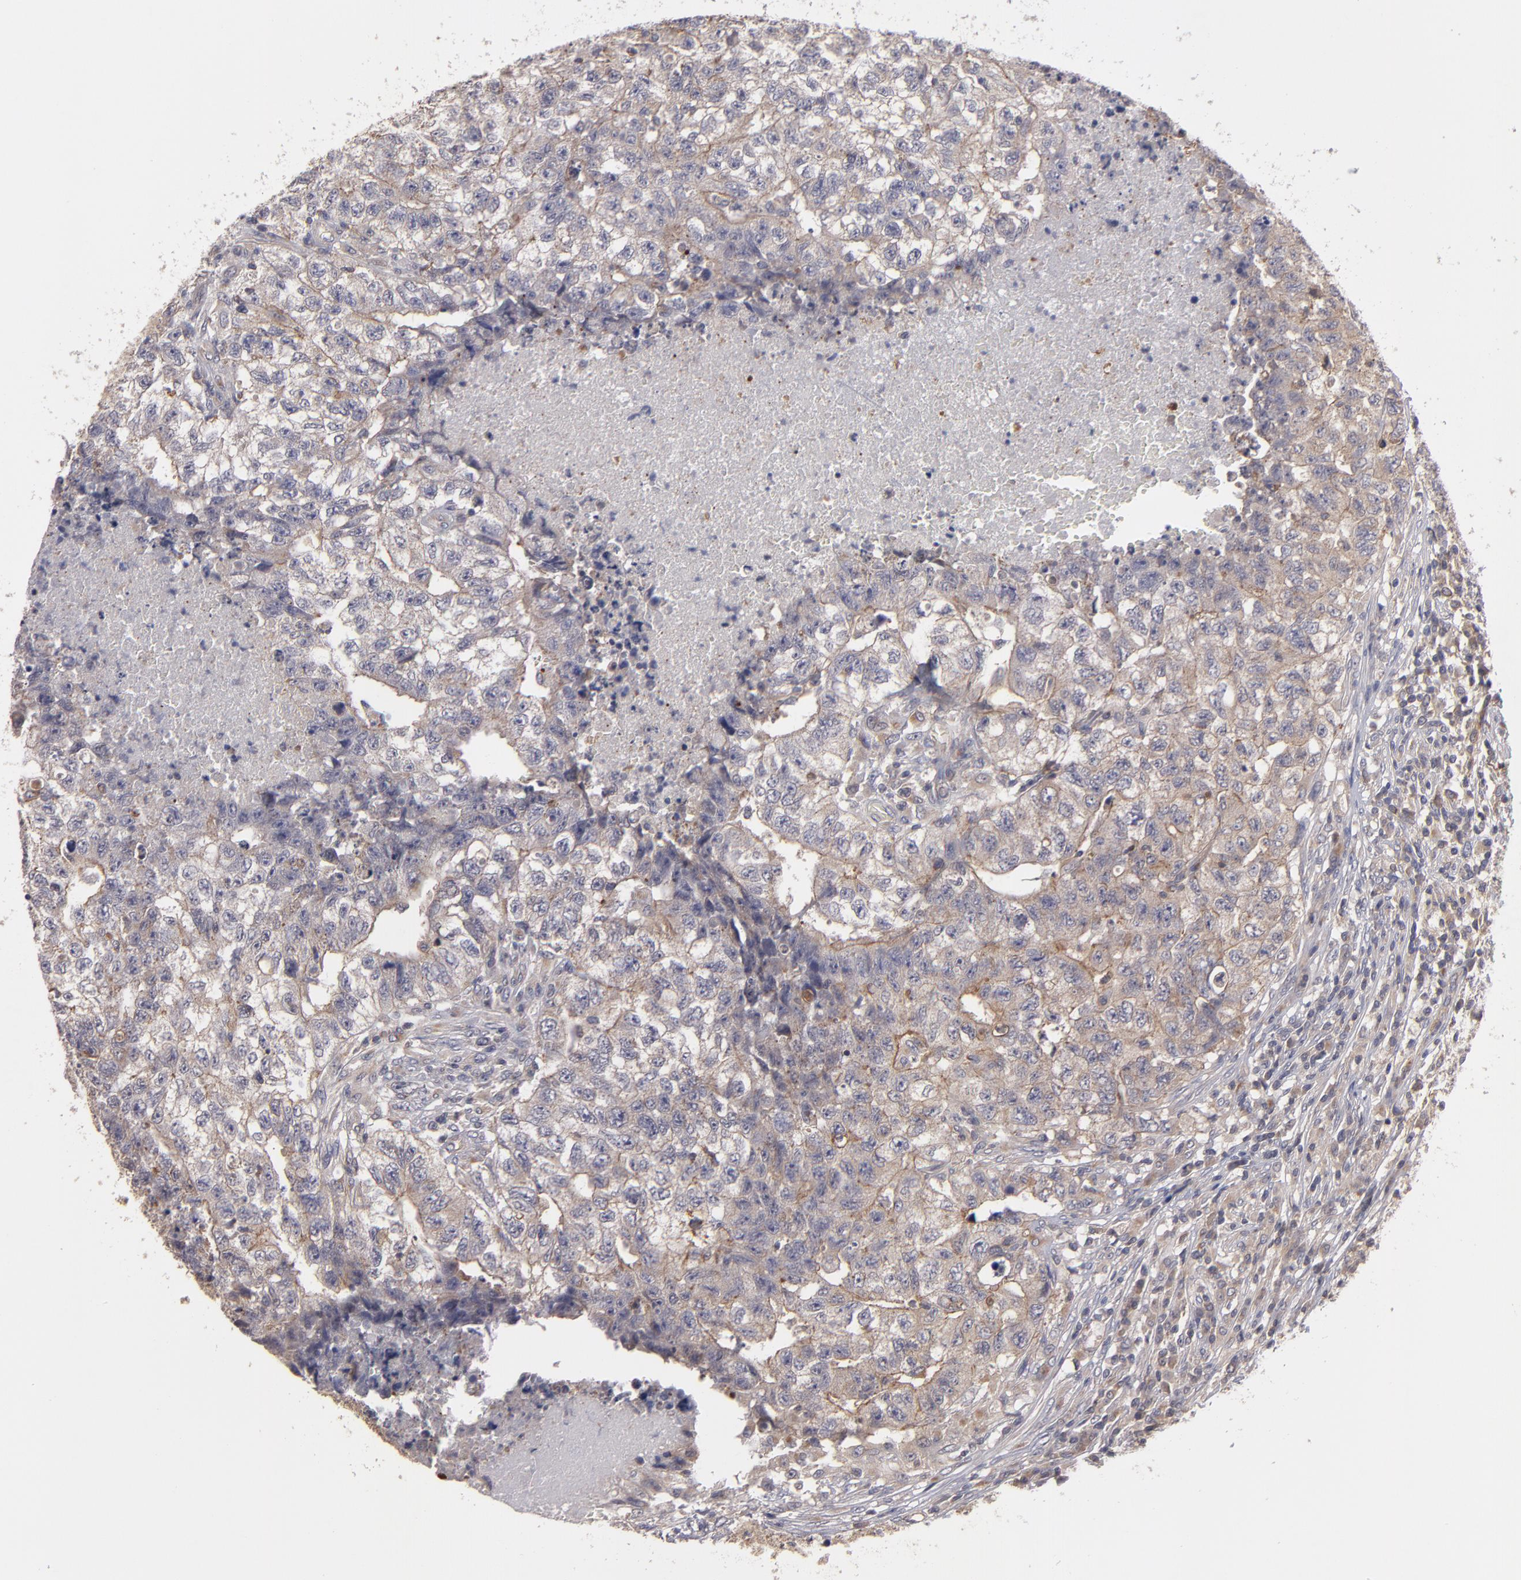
{"staining": {"intensity": "weak", "quantity": ">75%", "location": "cytoplasmic/membranous"}, "tissue": "testis cancer", "cell_type": "Tumor cells", "image_type": "cancer", "snomed": [{"axis": "morphology", "description": "Carcinoma, Embryonal, NOS"}, {"axis": "topography", "description": "Testis"}], "caption": "This micrograph exhibits embryonal carcinoma (testis) stained with immunohistochemistry to label a protein in brown. The cytoplasmic/membranous of tumor cells show weak positivity for the protein. Nuclei are counter-stained blue.", "gene": "CTSO", "patient": {"sex": "male", "age": 21}}